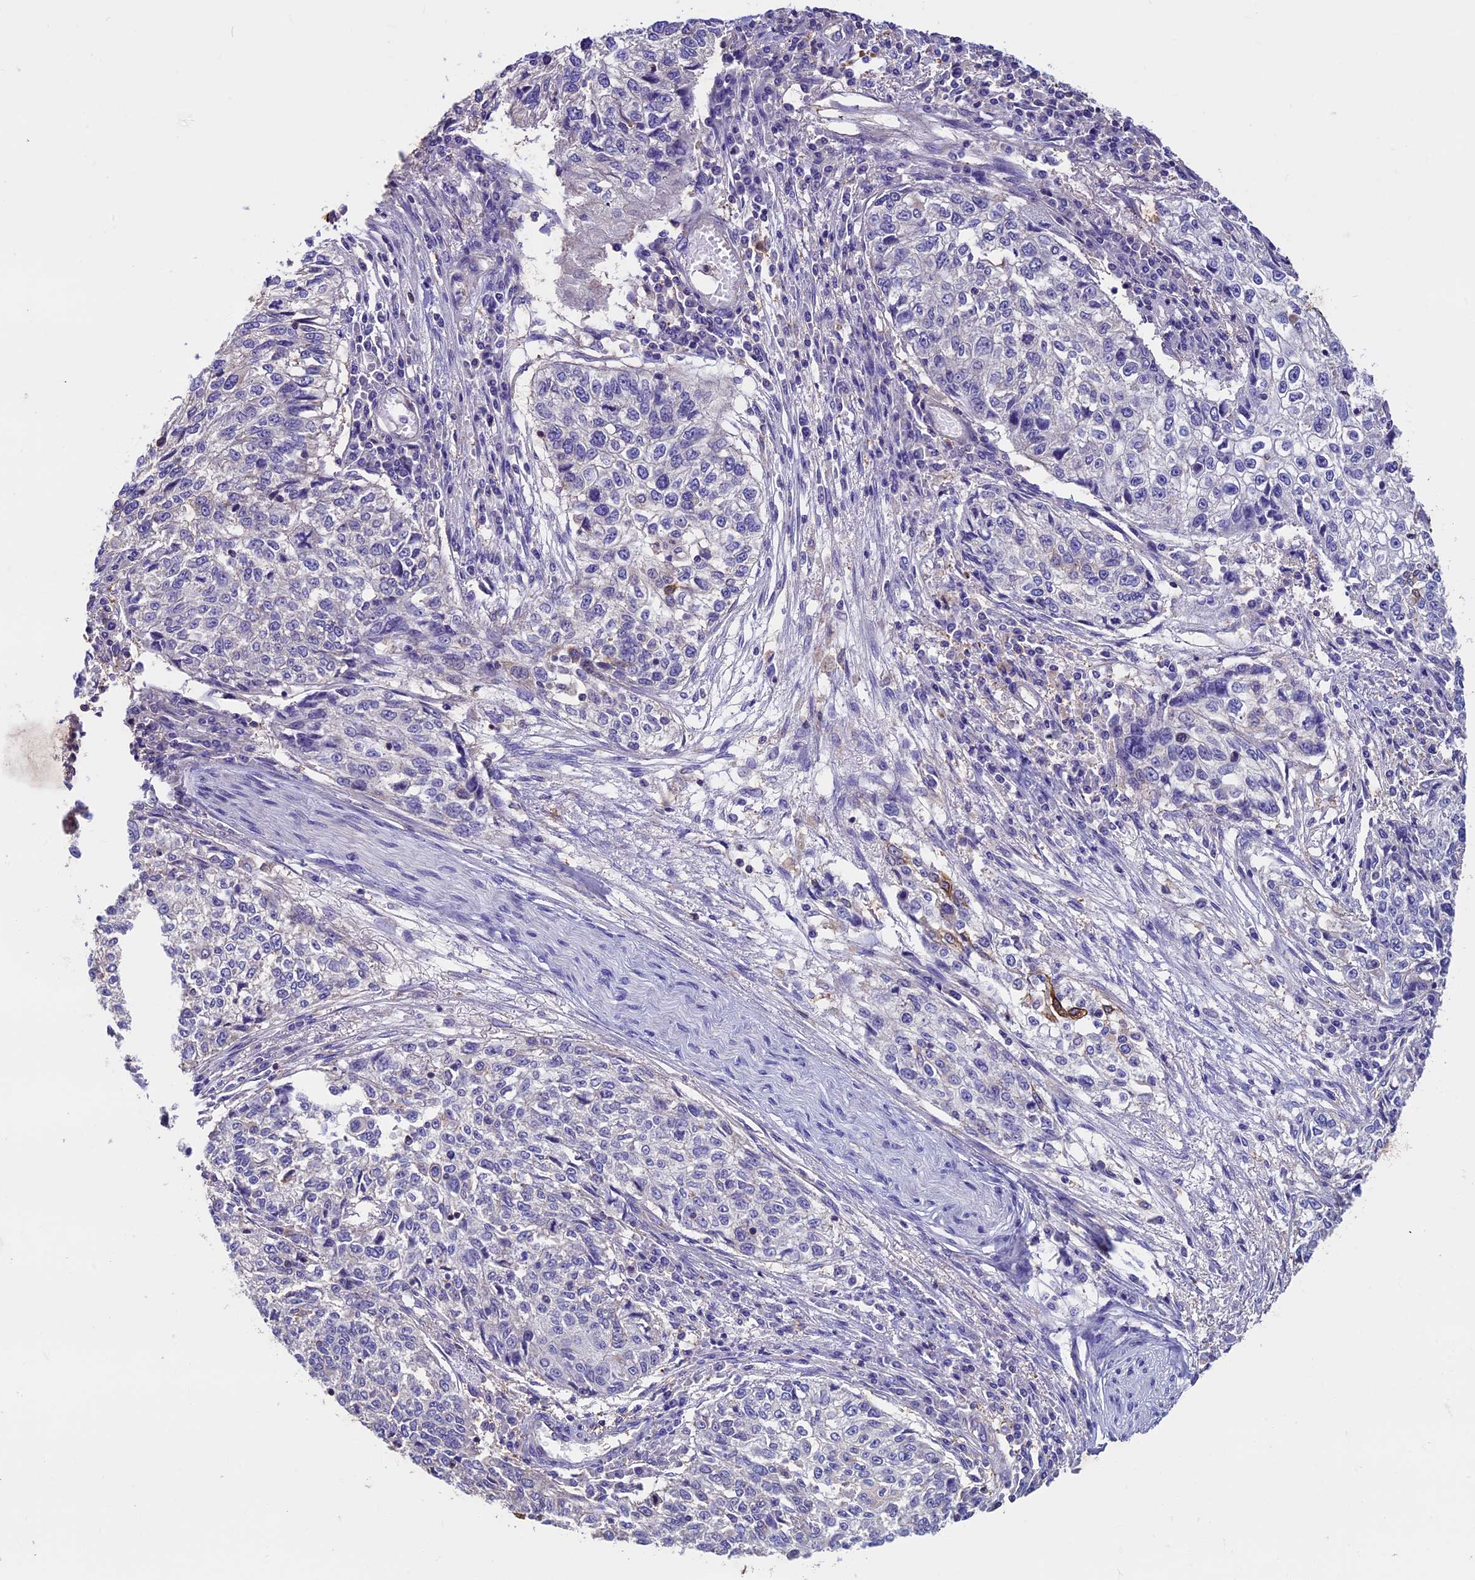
{"staining": {"intensity": "moderate", "quantity": "<25%", "location": "cytoplasmic/membranous"}, "tissue": "cervical cancer", "cell_type": "Tumor cells", "image_type": "cancer", "snomed": [{"axis": "morphology", "description": "Squamous cell carcinoma, NOS"}, {"axis": "topography", "description": "Cervix"}], "caption": "A histopathology image of human cervical squamous cell carcinoma stained for a protein shows moderate cytoplasmic/membranous brown staining in tumor cells.", "gene": "CDAN1", "patient": {"sex": "female", "age": 57}}